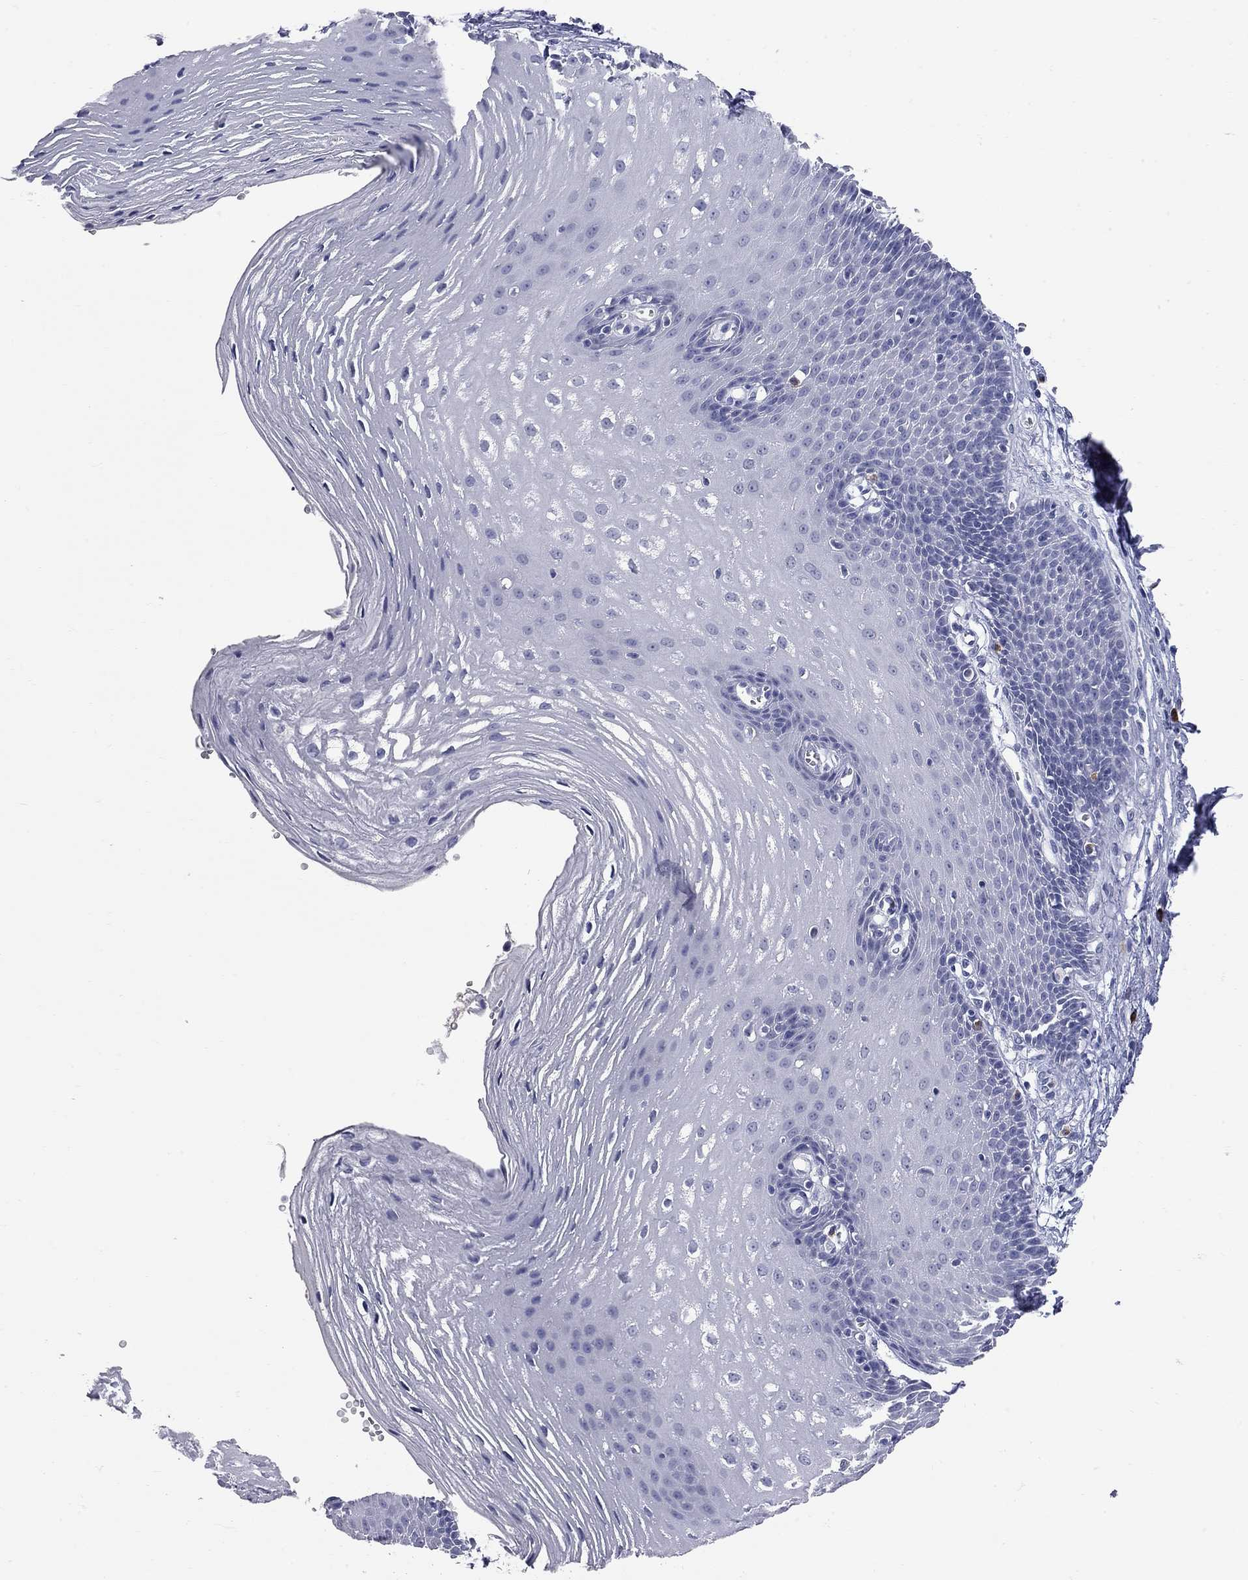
{"staining": {"intensity": "negative", "quantity": "none", "location": "none"}, "tissue": "esophagus", "cell_type": "Squamous epithelial cells", "image_type": "normal", "snomed": [{"axis": "morphology", "description": "Normal tissue, NOS"}, {"axis": "topography", "description": "Esophagus"}], "caption": "Immunohistochemistry (IHC) of benign esophagus displays no positivity in squamous epithelial cells. (IHC, brightfield microscopy, high magnification).", "gene": "FAM221B", "patient": {"sex": "male", "age": 72}}